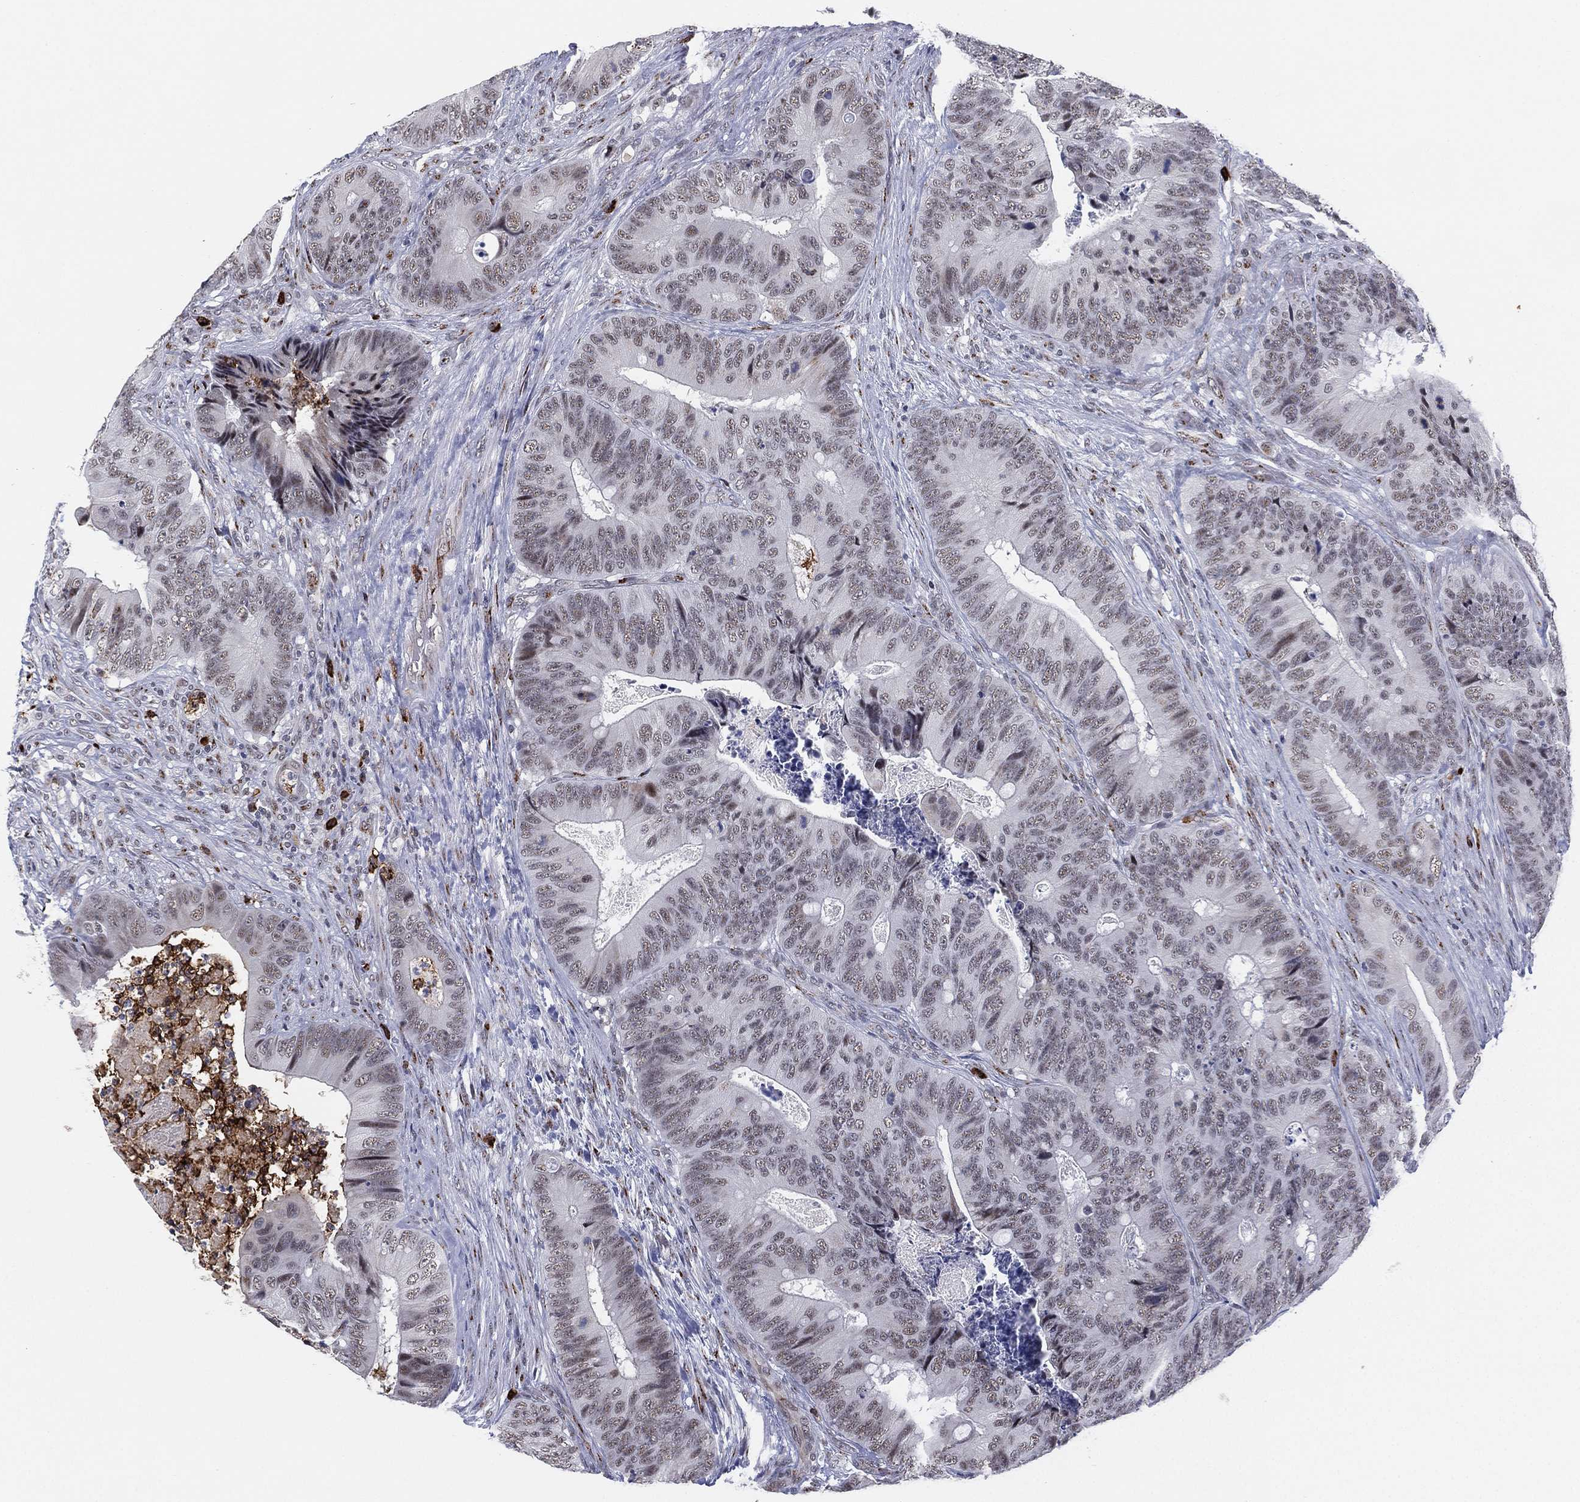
{"staining": {"intensity": "negative", "quantity": "none", "location": "none"}, "tissue": "colorectal cancer", "cell_type": "Tumor cells", "image_type": "cancer", "snomed": [{"axis": "morphology", "description": "Adenocarcinoma, NOS"}, {"axis": "topography", "description": "Colon"}], "caption": "Immunohistochemical staining of colorectal cancer reveals no significant expression in tumor cells.", "gene": "CD177", "patient": {"sex": "male", "age": 84}}